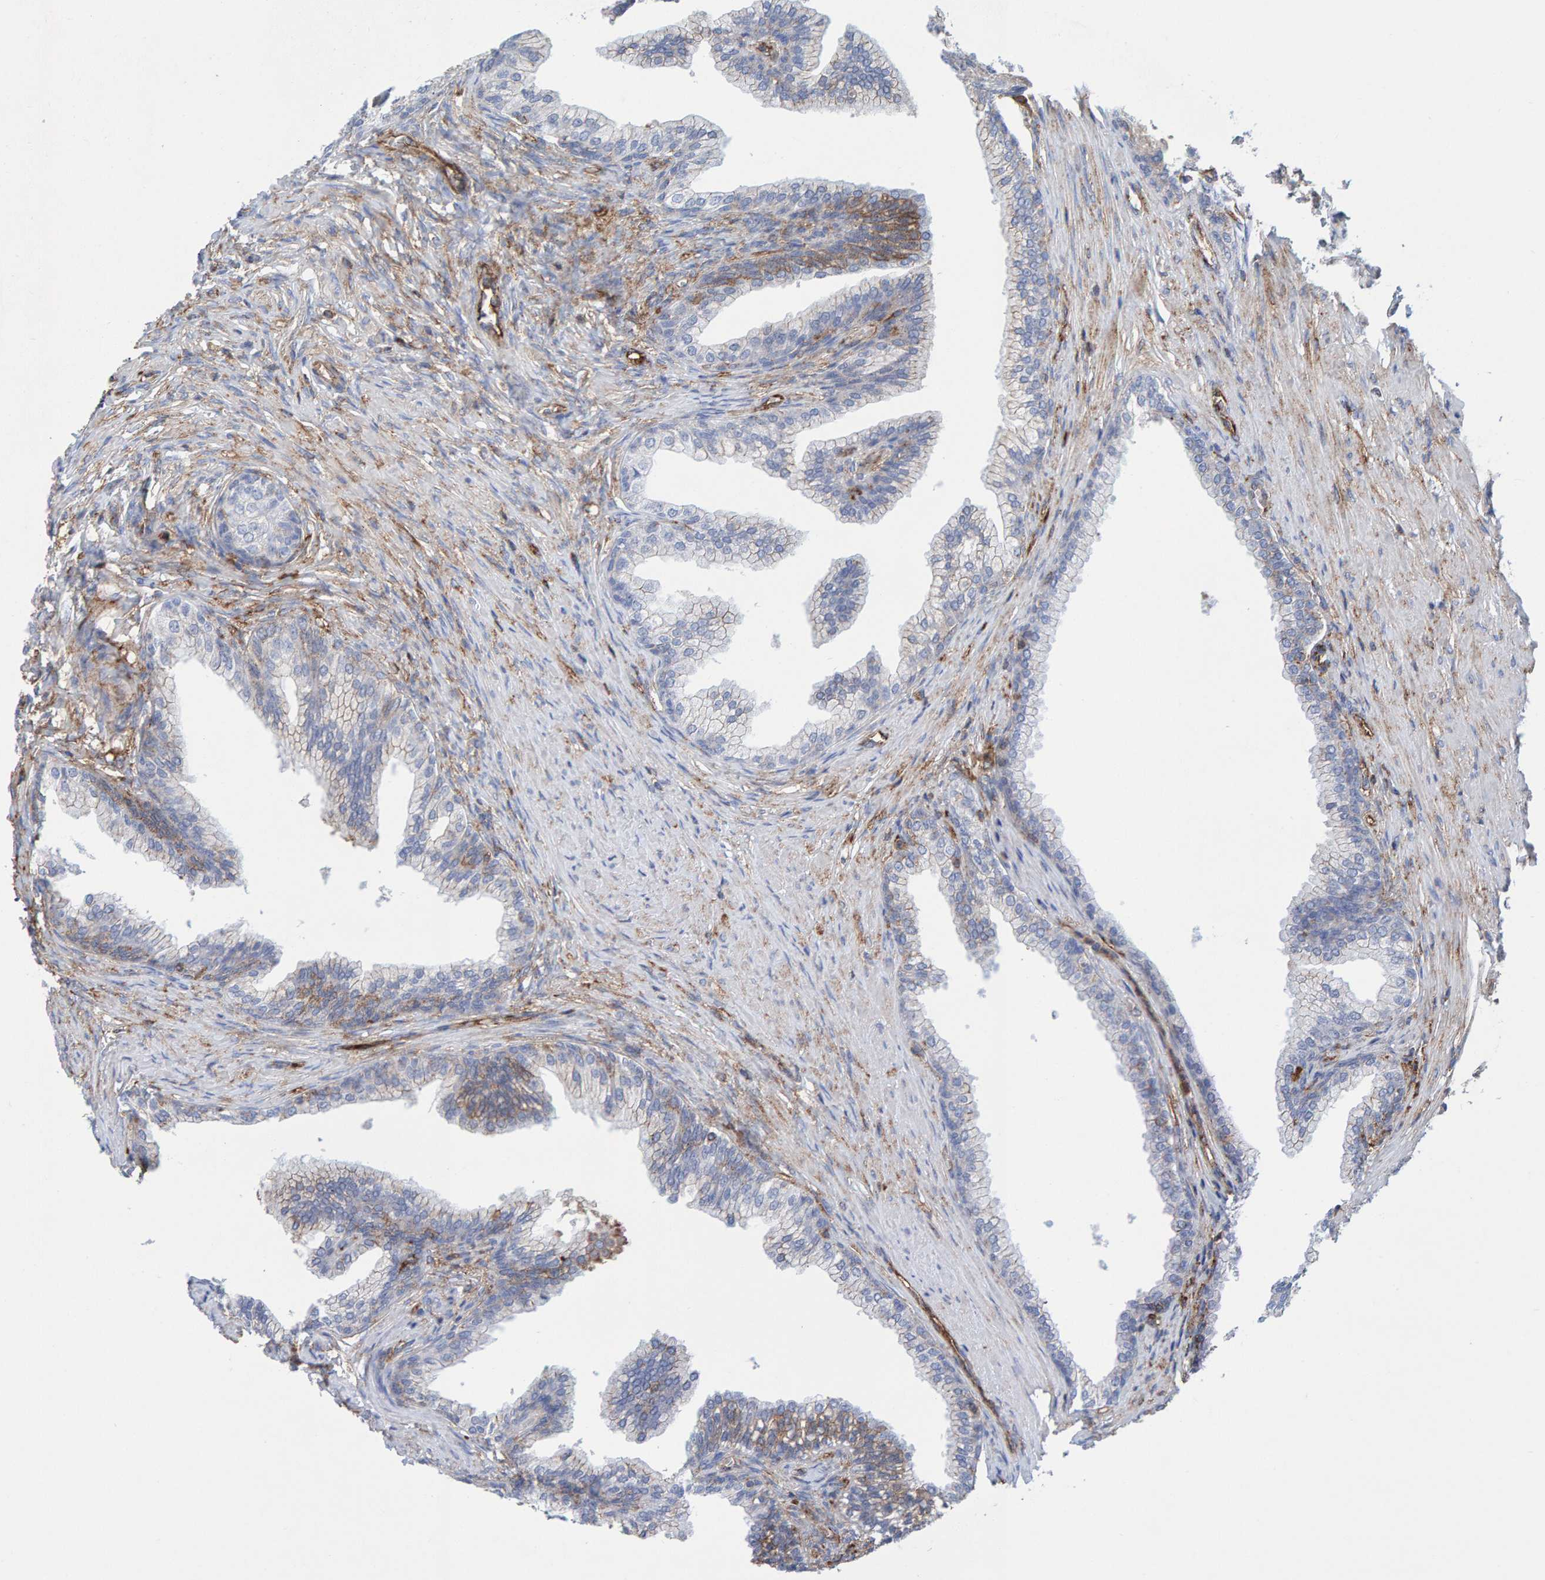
{"staining": {"intensity": "weak", "quantity": "<25%", "location": "cytoplasmic/membranous"}, "tissue": "prostate", "cell_type": "Glandular cells", "image_type": "normal", "snomed": [{"axis": "morphology", "description": "Normal tissue, NOS"}, {"axis": "morphology", "description": "Urothelial carcinoma, Low grade"}, {"axis": "topography", "description": "Urinary bladder"}, {"axis": "topography", "description": "Prostate"}], "caption": "A high-resolution micrograph shows immunohistochemistry staining of normal prostate, which demonstrates no significant expression in glandular cells.", "gene": "MVP", "patient": {"sex": "male", "age": 60}}